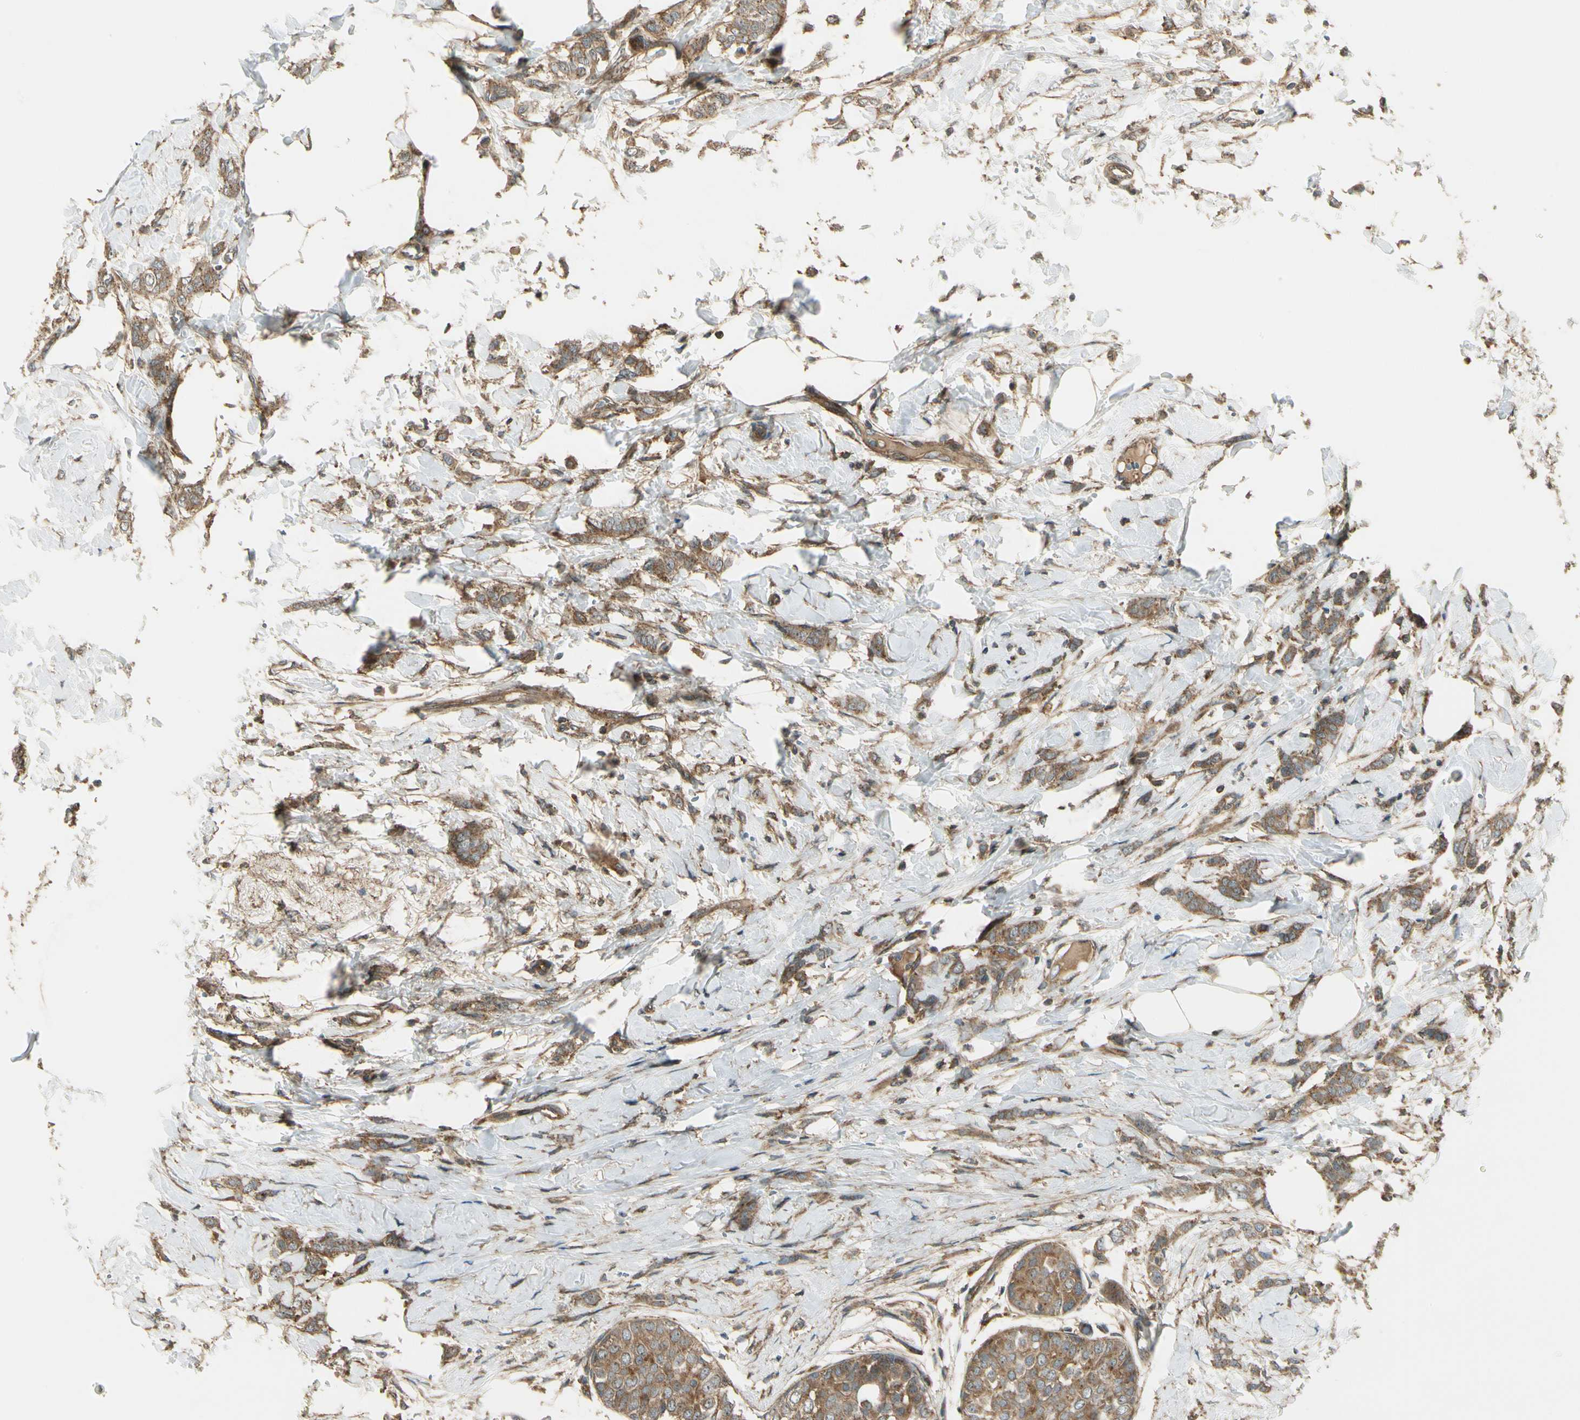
{"staining": {"intensity": "moderate", "quantity": ">75%", "location": "cytoplasmic/membranous"}, "tissue": "breast cancer", "cell_type": "Tumor cells", "image_type": "cancer", "snomed": [{"axis": "morphology", "description": "Lobular carcinoma, in situ"}, {"axis": "morphology", "description": "Lobular carcinoma"}, {"axis": "topography", "description": "Breast"}], "caption": "Human breast cancer stained with a protein marker reveals moderate staining in tumor cells.", "gene": "FKBP15", "patient": {"sex": "female", "age": 41}}